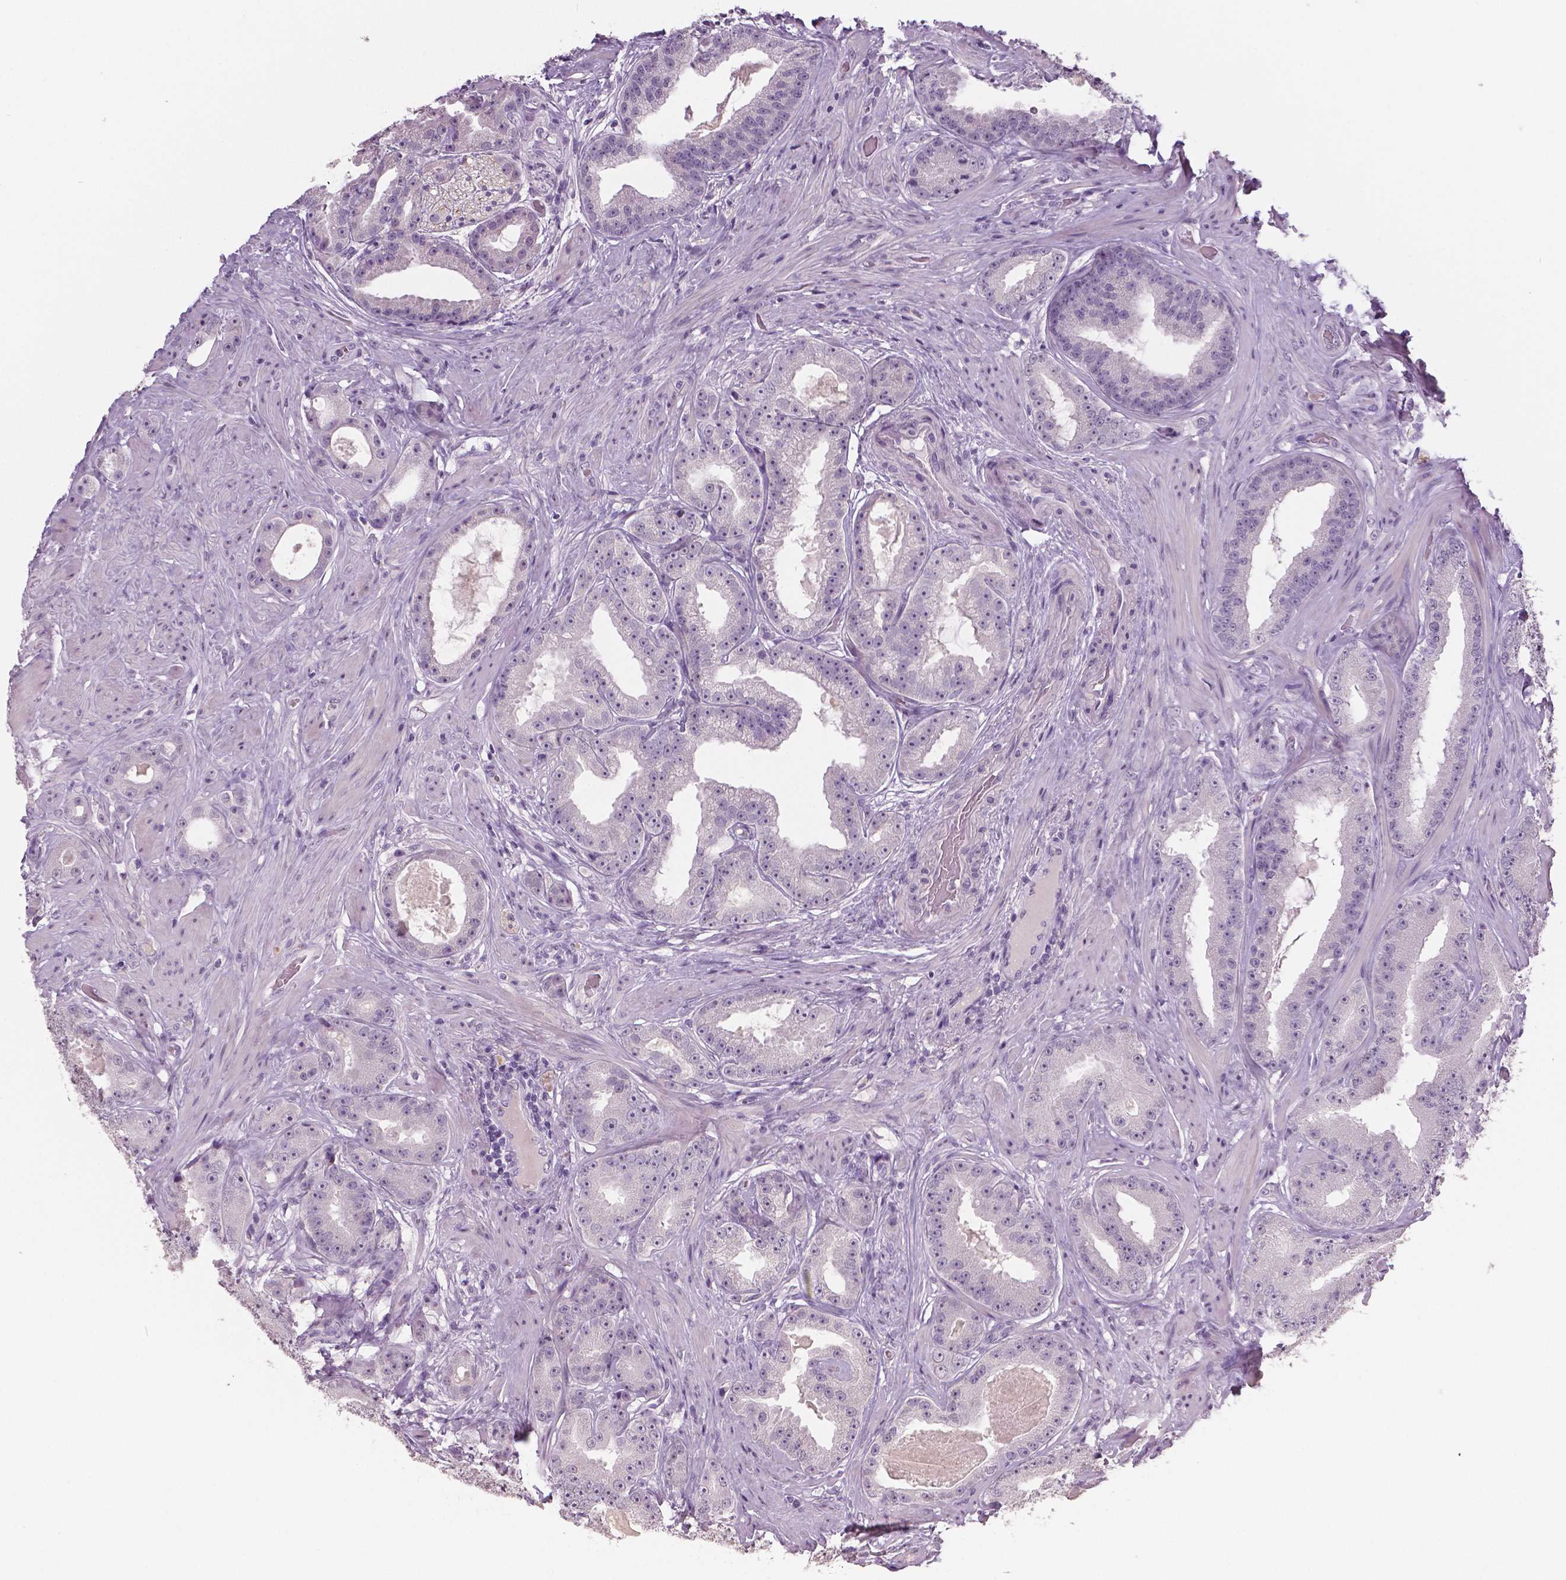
{"staining": {"intensity": "negative", "quantity": "none", "location": "none"}, "tissue": "prostate cancer", "cell_type": "Tumor cells", "image_type": "cancer", "snomed": [{"axis": "morphology", "description": "Adenocarcinoma, Low grade"}, {"axis": "topography", "description": "Prostate"}], "caption": "A high-resolution photomicrograph shows immunohistochemistry (IHC) staining of prostate cancer (adenocarcinoma (low-grade)), which shows no significant positivity in tumor cells.", "gene": "NECAB1", "patient": {"sex": "male", "age": 60}}